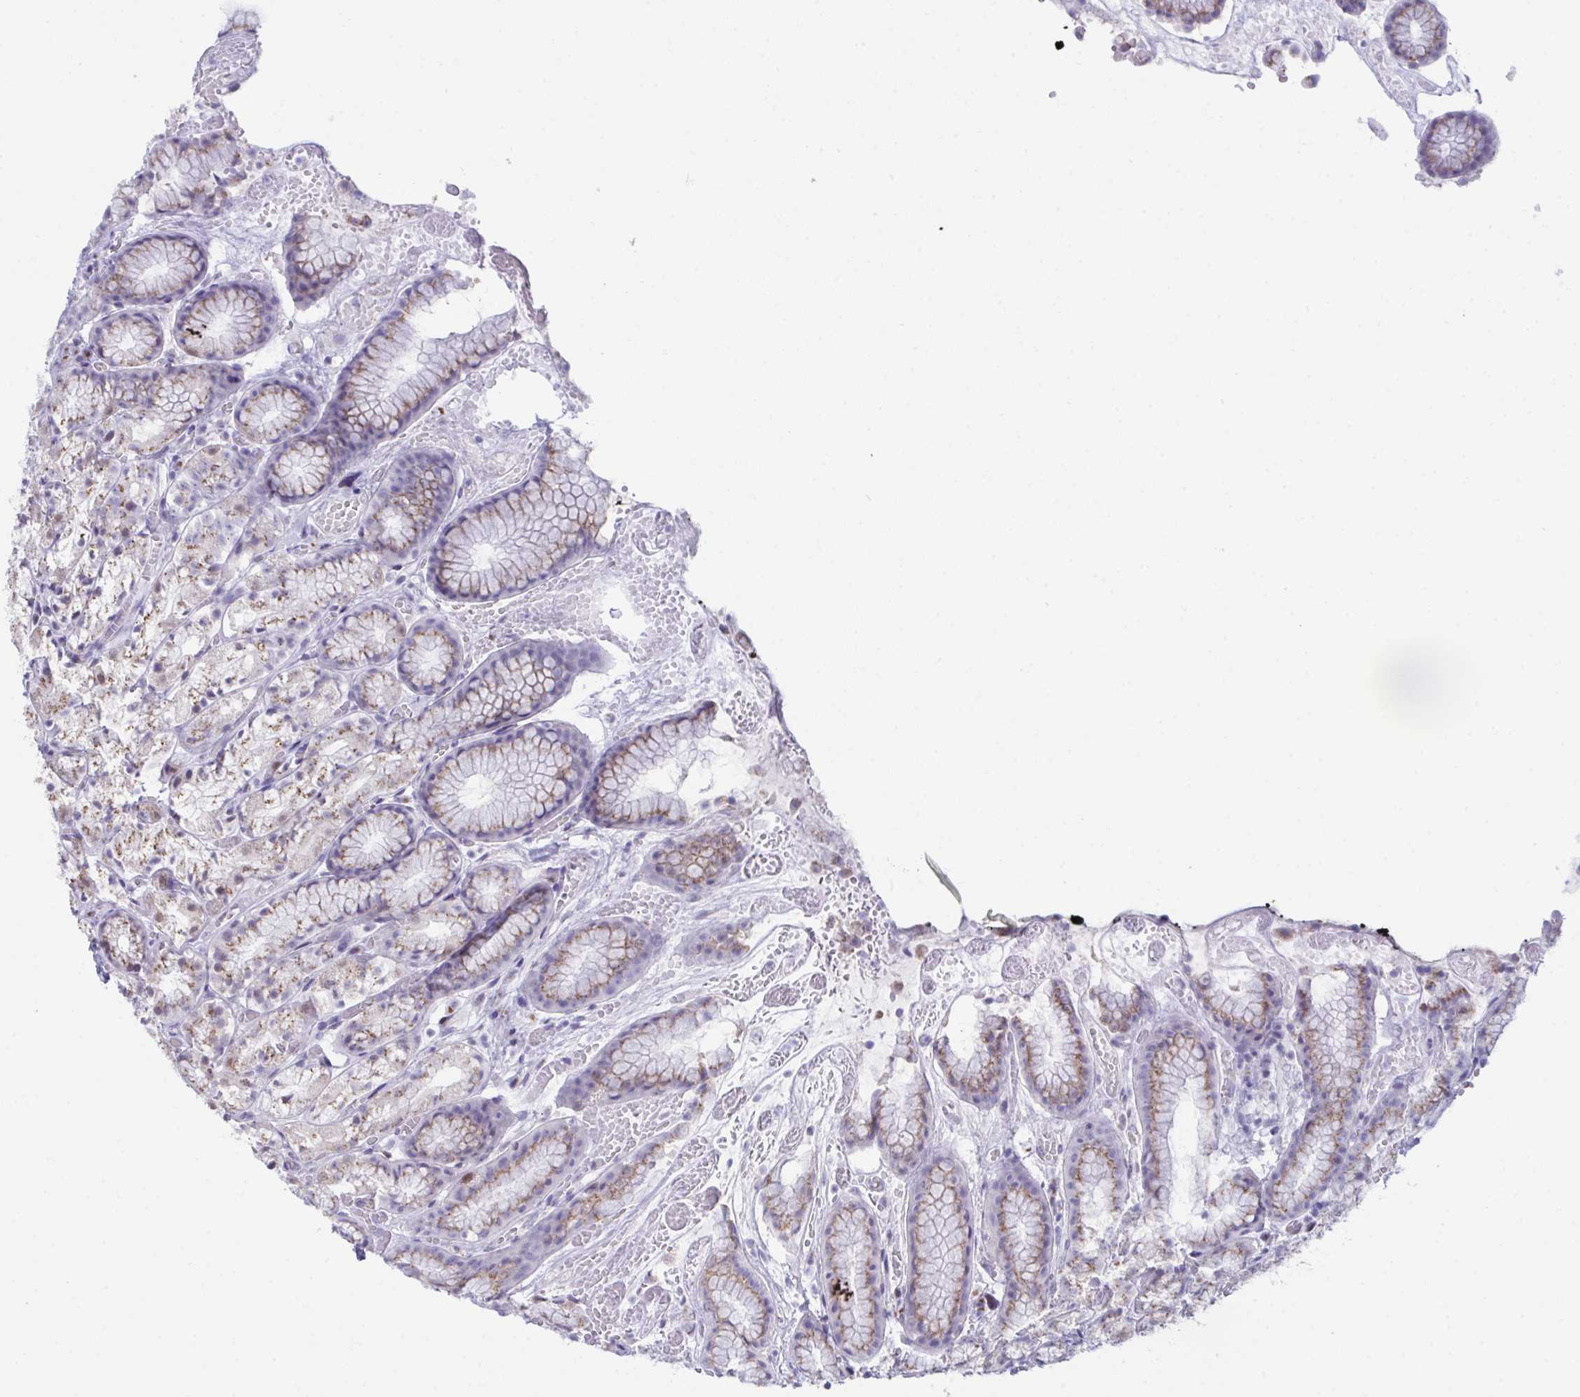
{"staining": {"intensity": "moderate", "quantity": "25%-75%", "location": "cytoplasmic/membranous"}, "tissue": "stomach", "cell_type": "Glandular cells", "image_type": "normal", "snomed": [{"axis": "morphology", "description": "Normal tissue, NOS"}, {"axis": "topography", "description": "Smooth muscle"}, {"axis": "topography", "description": "Stomach"}], "caption": "Brown immunohistochemical staining in normal stomach exhibits moderate cytoplasmic/membranous positivity in approximately 25%-75% of glandular cells. (DAB (3,3'-diaminobenzidine) IHC with brightfield microscopy, high magnification).", "gene": "SCLY", "patient": {"sex": "male", "age": 70}}